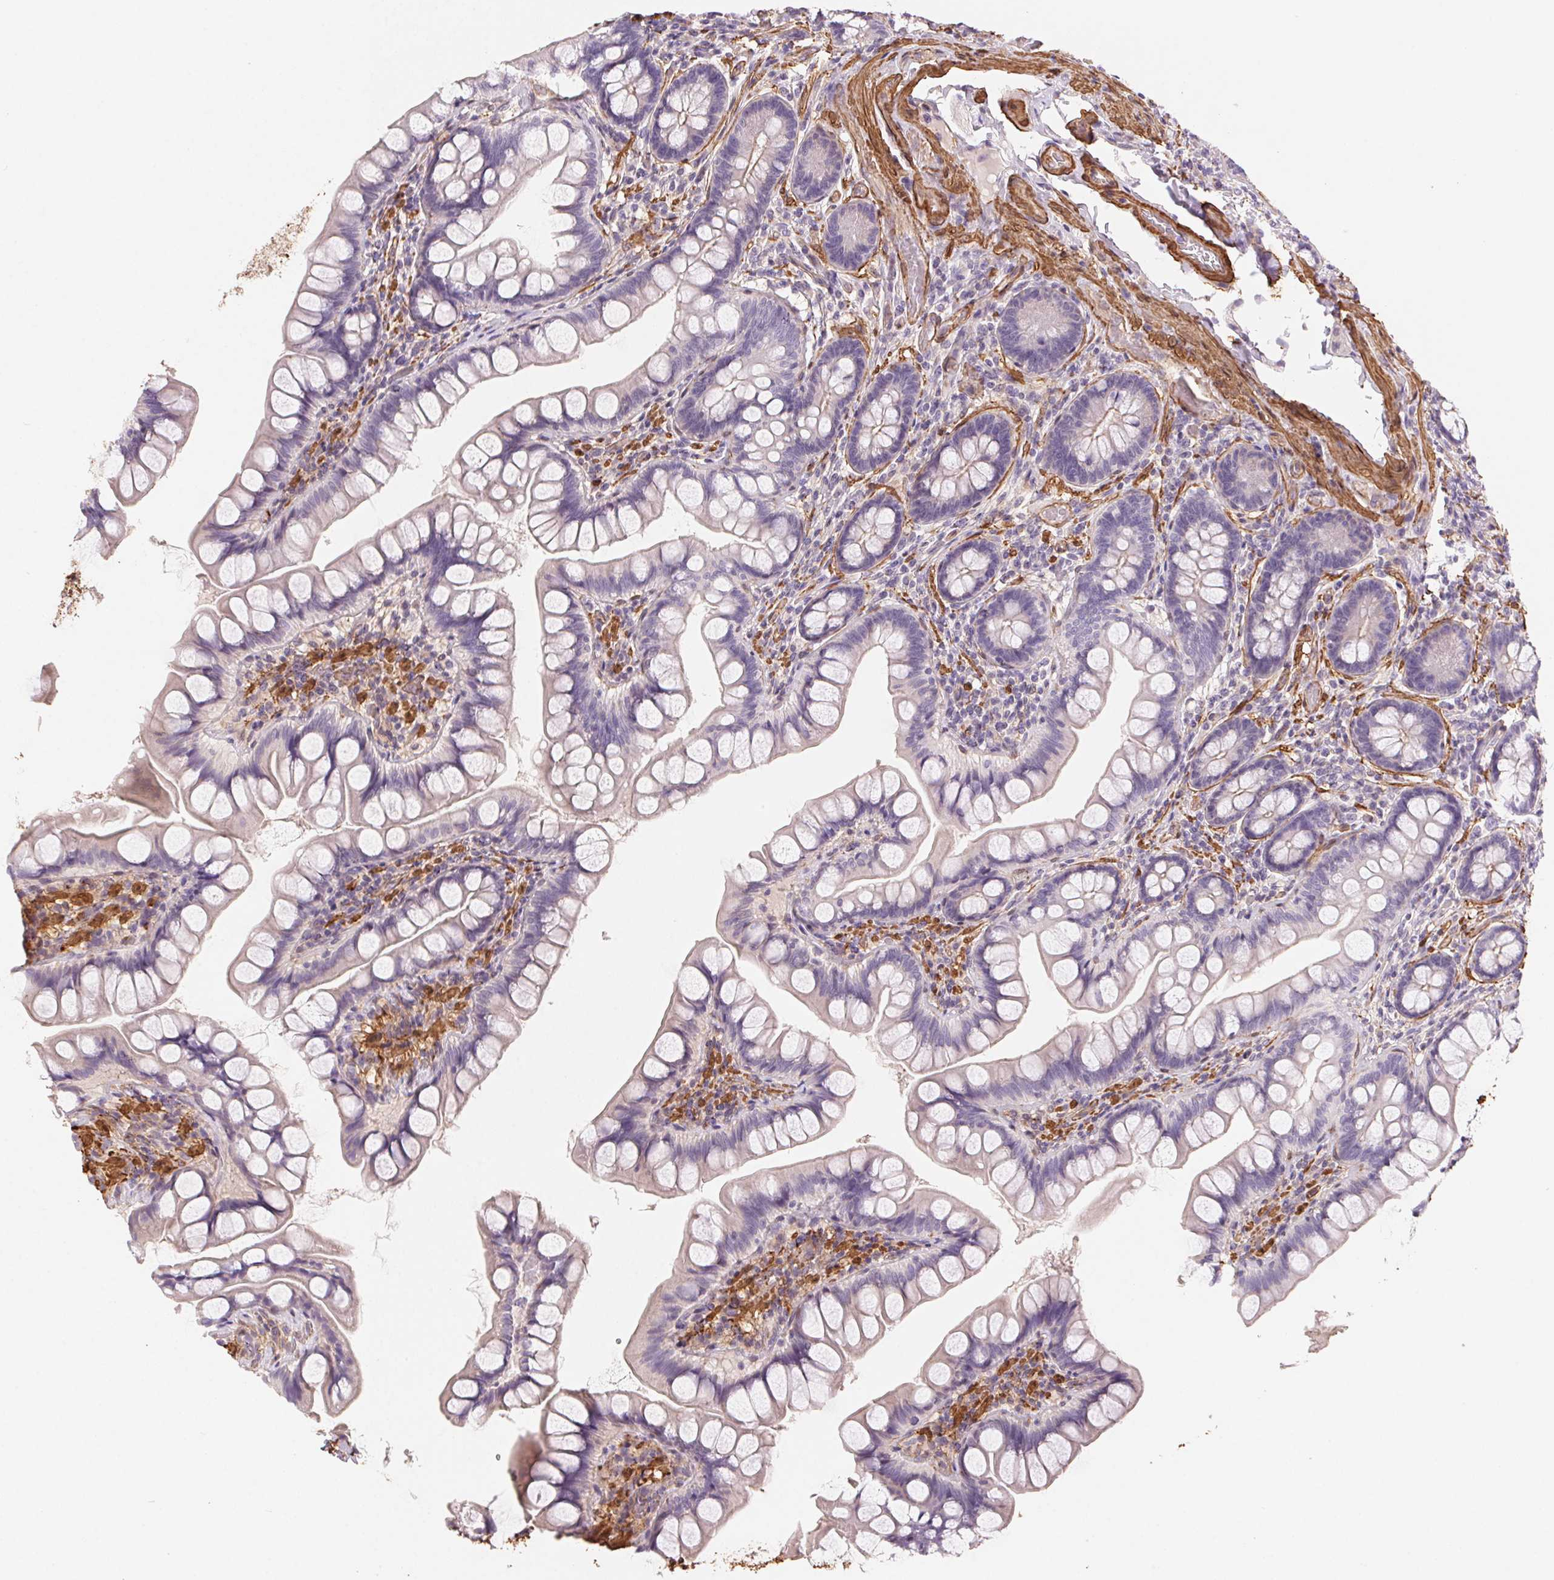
{"staining": {"intensity": "negative", "quantity": "none", "location": "none"}, "tissue": "small intestine", "cell_type": "Glandular cells", "image_type": "normal", "snomed": [{"axis": "morphology", "description": "Normal tissue, NOS"}, {"axis": "topography", "description": "Small intestine"}], "caption": "Immunohistochemical staining of unremarkable human small intestine displays no significant positivity in glandular cells.", "gene": "GPX8", "patient": {"sex": "male", "age": 70}}